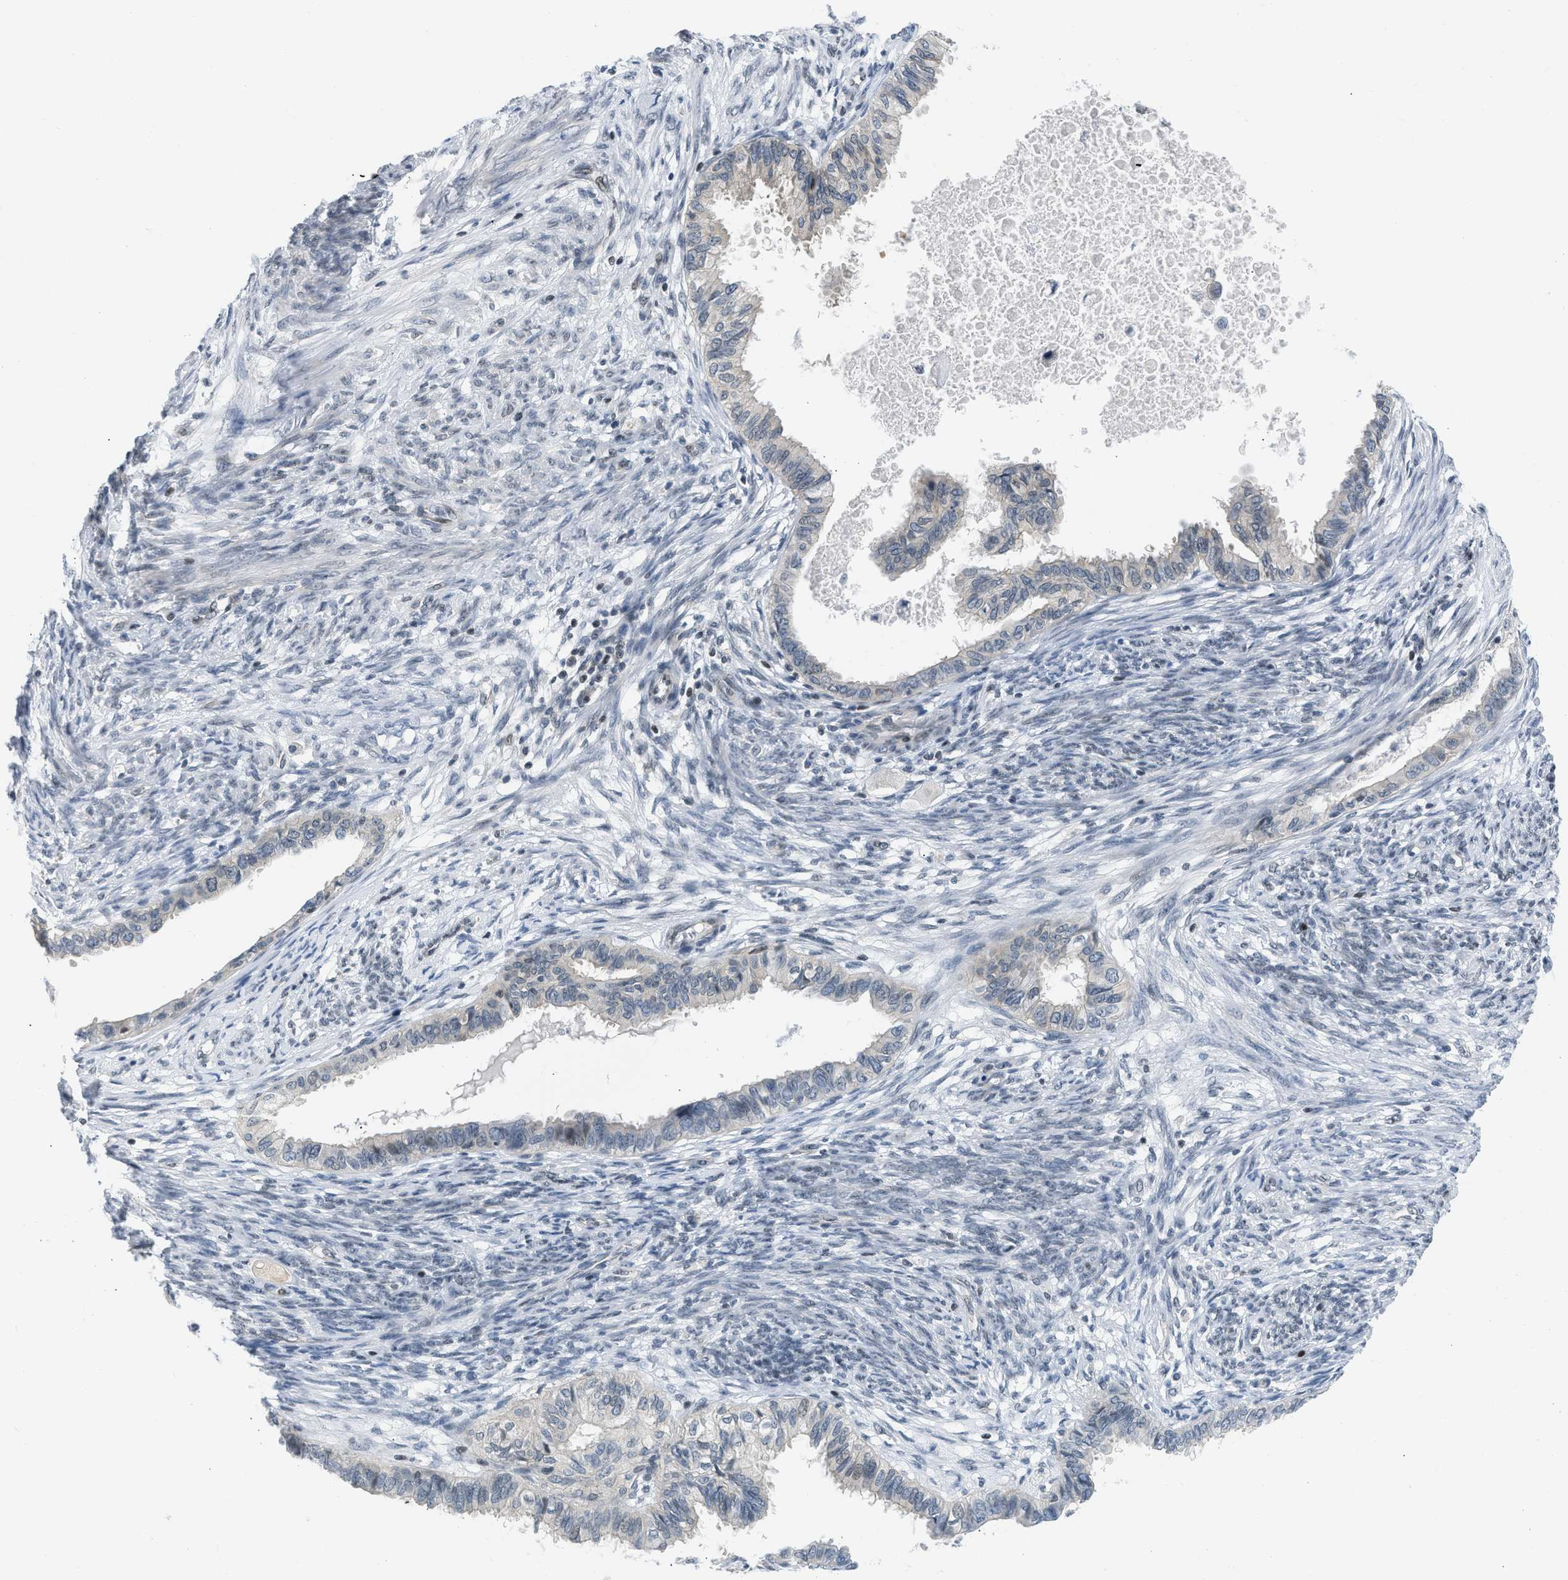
{"staining": {"intensity": "negative", "quantity": "none", "location": "none"}, "tissue": "cervical cancer", "cell_type": "Tumor cells", "image_type": "cancer", "snomed": [{"axis": "morphology", "description": "Normal tissue, NOS"}, {"axis": "morphology", "description": "Adenocarcinoma, NOS"}, {"axis": "topography", "description": "Cervix"}, {"axis": "topography", "description": "Endometrium"}], "caption": "This is an immunohistochemistry micrograph of human adenocarcinoma (cervical). There is no positivity in tumor cells.", "gene": "OLIG3", "patient": {"sex": "female", "age": 86}}